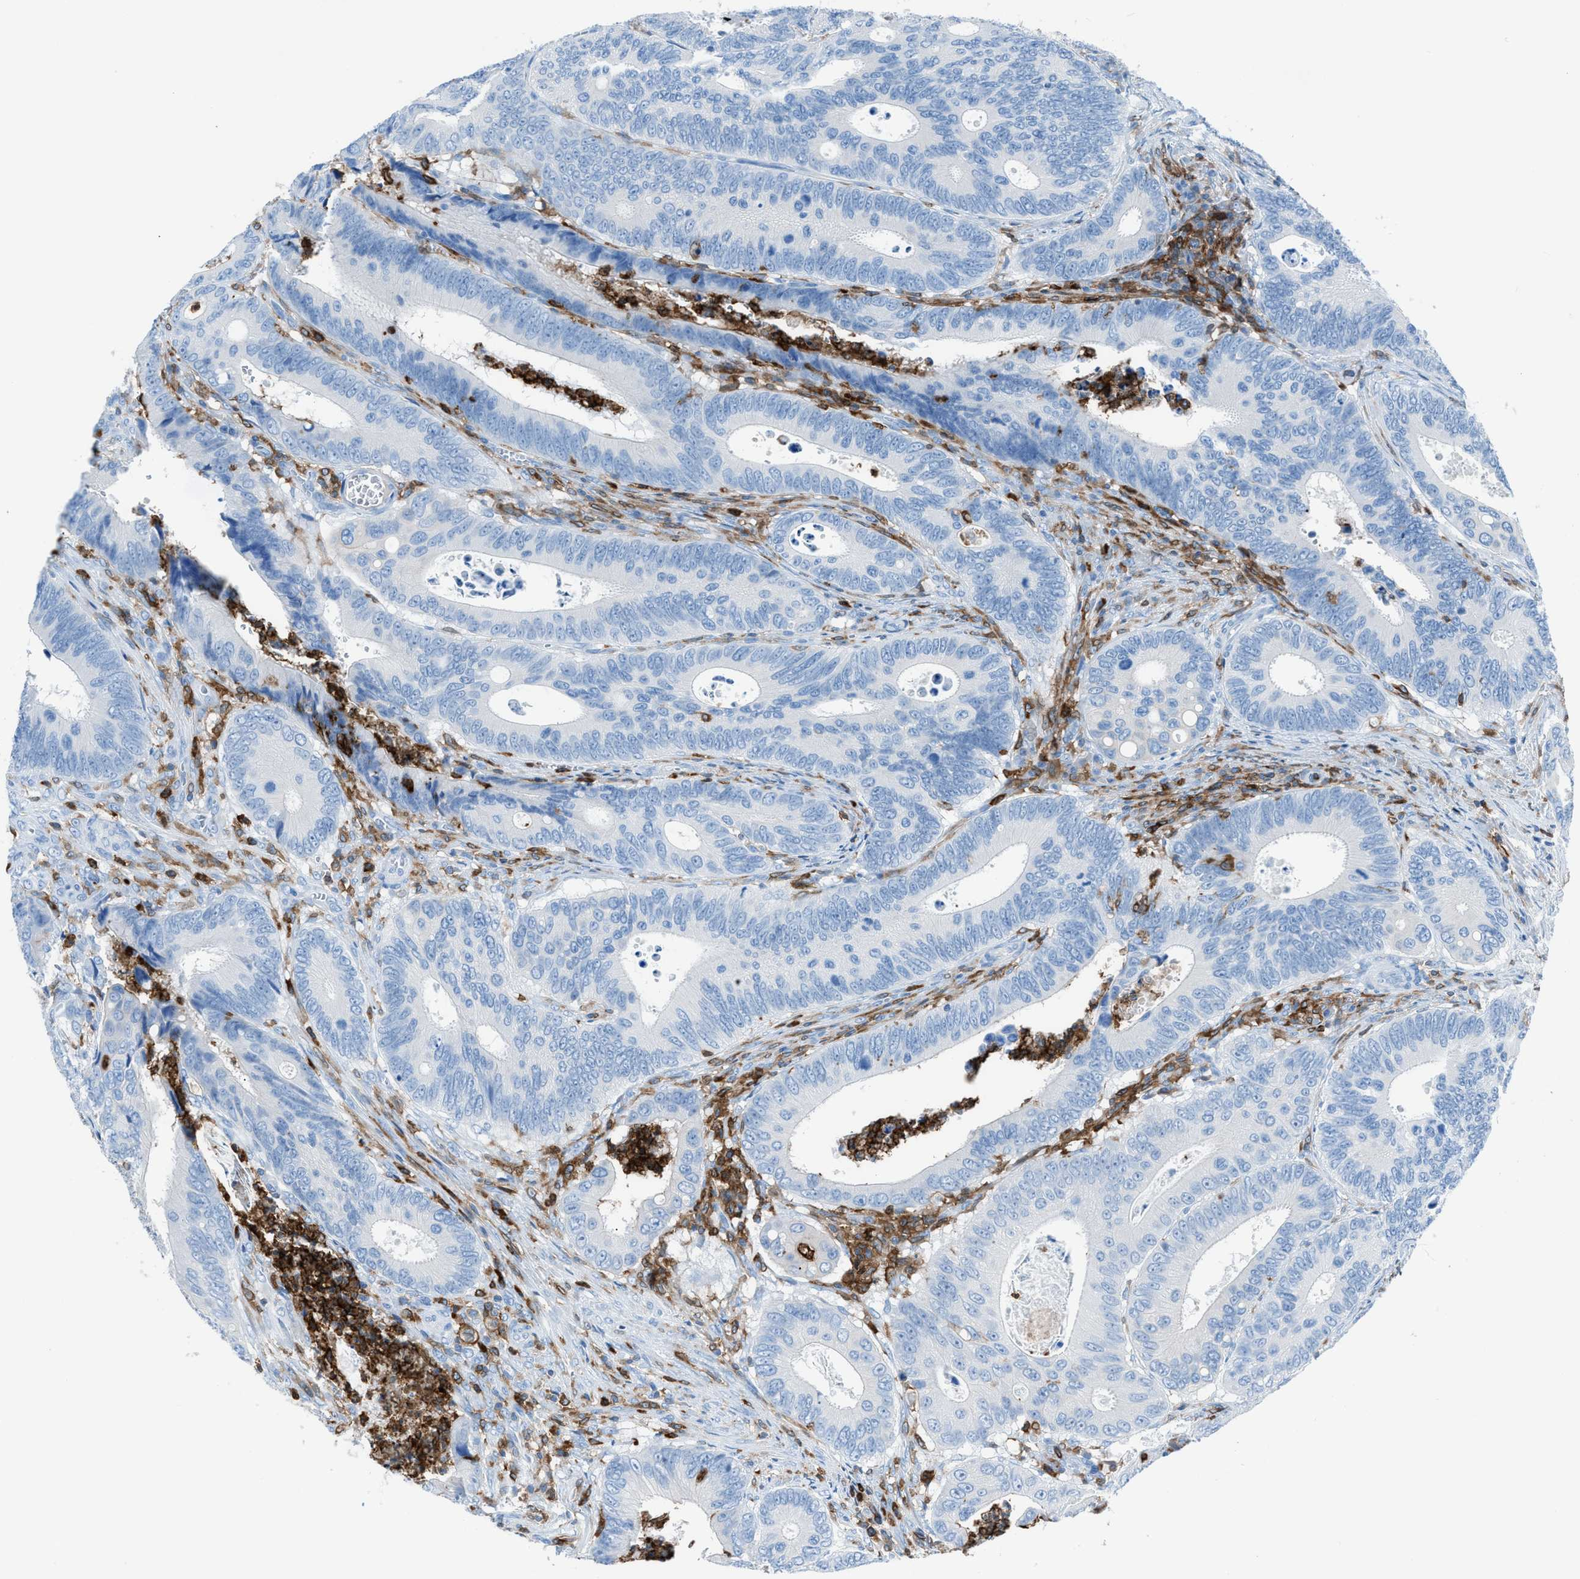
{"staining": {"intensity": "negative", "quantity": "none", "location": "none"}, "tissue": "colorectal cancer", "cell_type": "Tumor cells", "image_type": "cancer", "snomed": [{"axis": "morphology", "description": "Inflammation, NOS"}, {"axis": "morphology", "description": "Adenocarcinoma, NOS"}, {"axis": "topography", "description": "Colon"}], "caption": "This is an immunohistochemistry photomicrograph of adenocarcinoma (colorectal). There is no staining in tumor cells.", "gene": "ITGB2", "patient": {"sex": "male", "age": 72}}